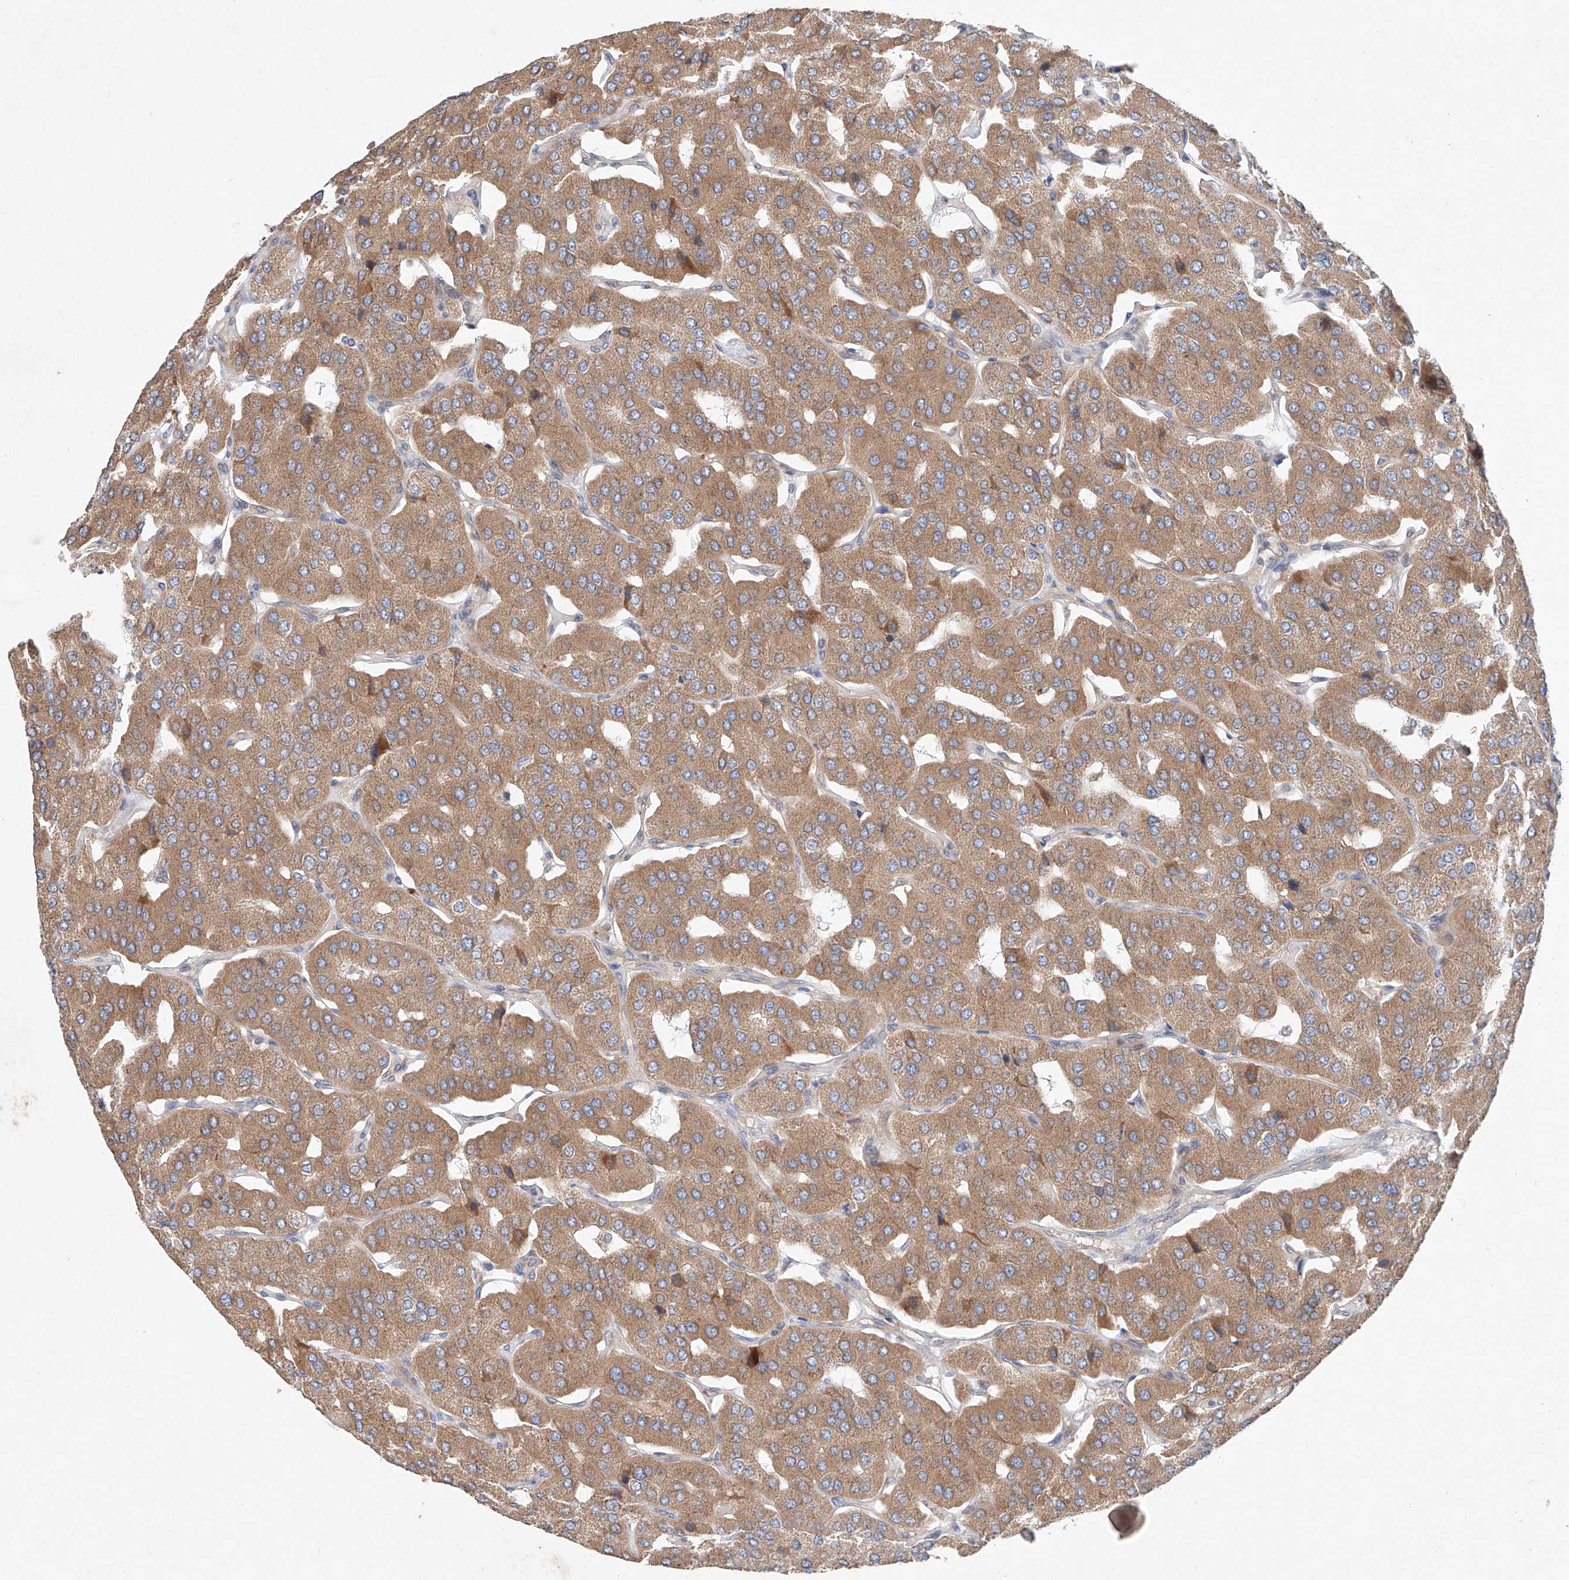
{"staining": {"intensity": "moderate", "quantity": ">75%", "location": "cytoplasmic/membranous"}, "tissue": "parathyroid gland", "cell_type": "Glandular cells", "image_type": "normal", "snomed": [{"axis": "morphology", "description": "Normal tissue, NOS"}, {"axis": "morphology", "description": "Adenoma, NOS"}, {"axis": "topography", "description": "Parathyroid gland"}], "caption": "About >75% of glandular cells in normal human parathyroid gland display moderate cytoplasmic/membranous protein staining as visualized by brown immunohistochemical staining.", "gene": "FASTK", "patient": {"sex": "female", "age": 86}}